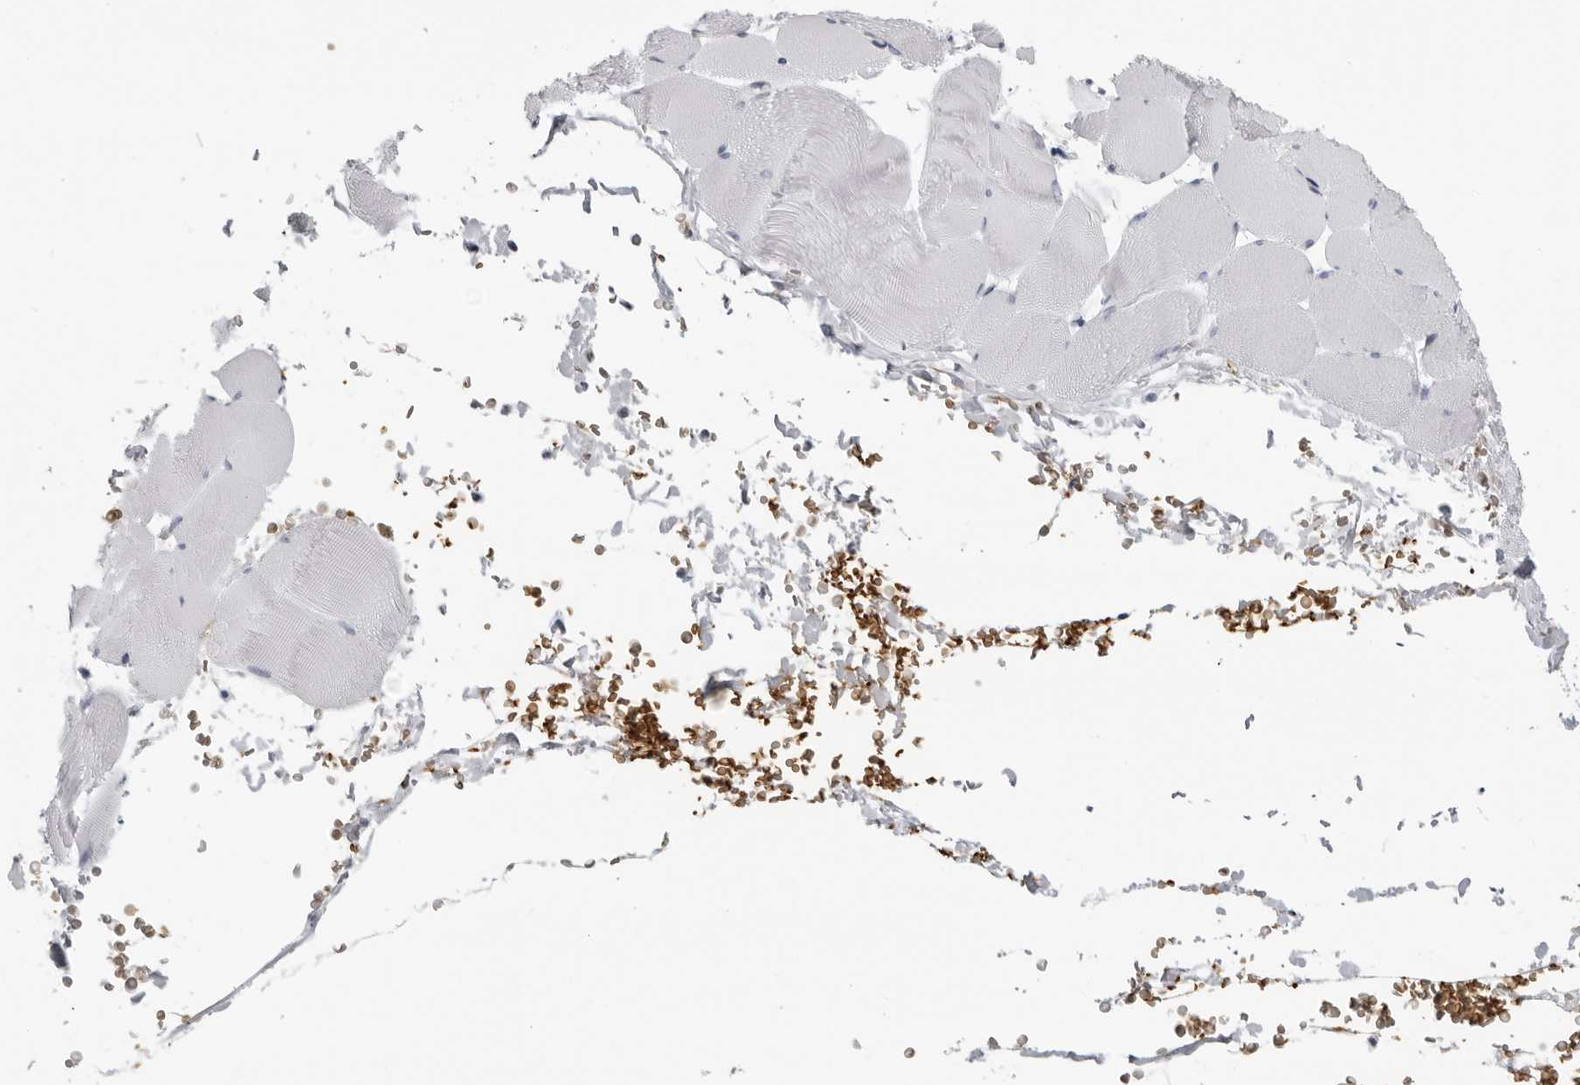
{"staining": {"intensity": "negative", "quantity": "none", "location": "none"}, "tissue": "skeletal muscle", "cell_type": "Myocytes", "image_type": "normal", "snomed": [{"axis": "morphology", "description": "Normal tissue, NOS"}, {"axis": "topography", "description": "Skeletal muscle"}], "caption": "Myocytes show no significant staining in normal skeletal muscle.", "gene": "EPB41", "patient": {"sex": "male", "age": 62}}